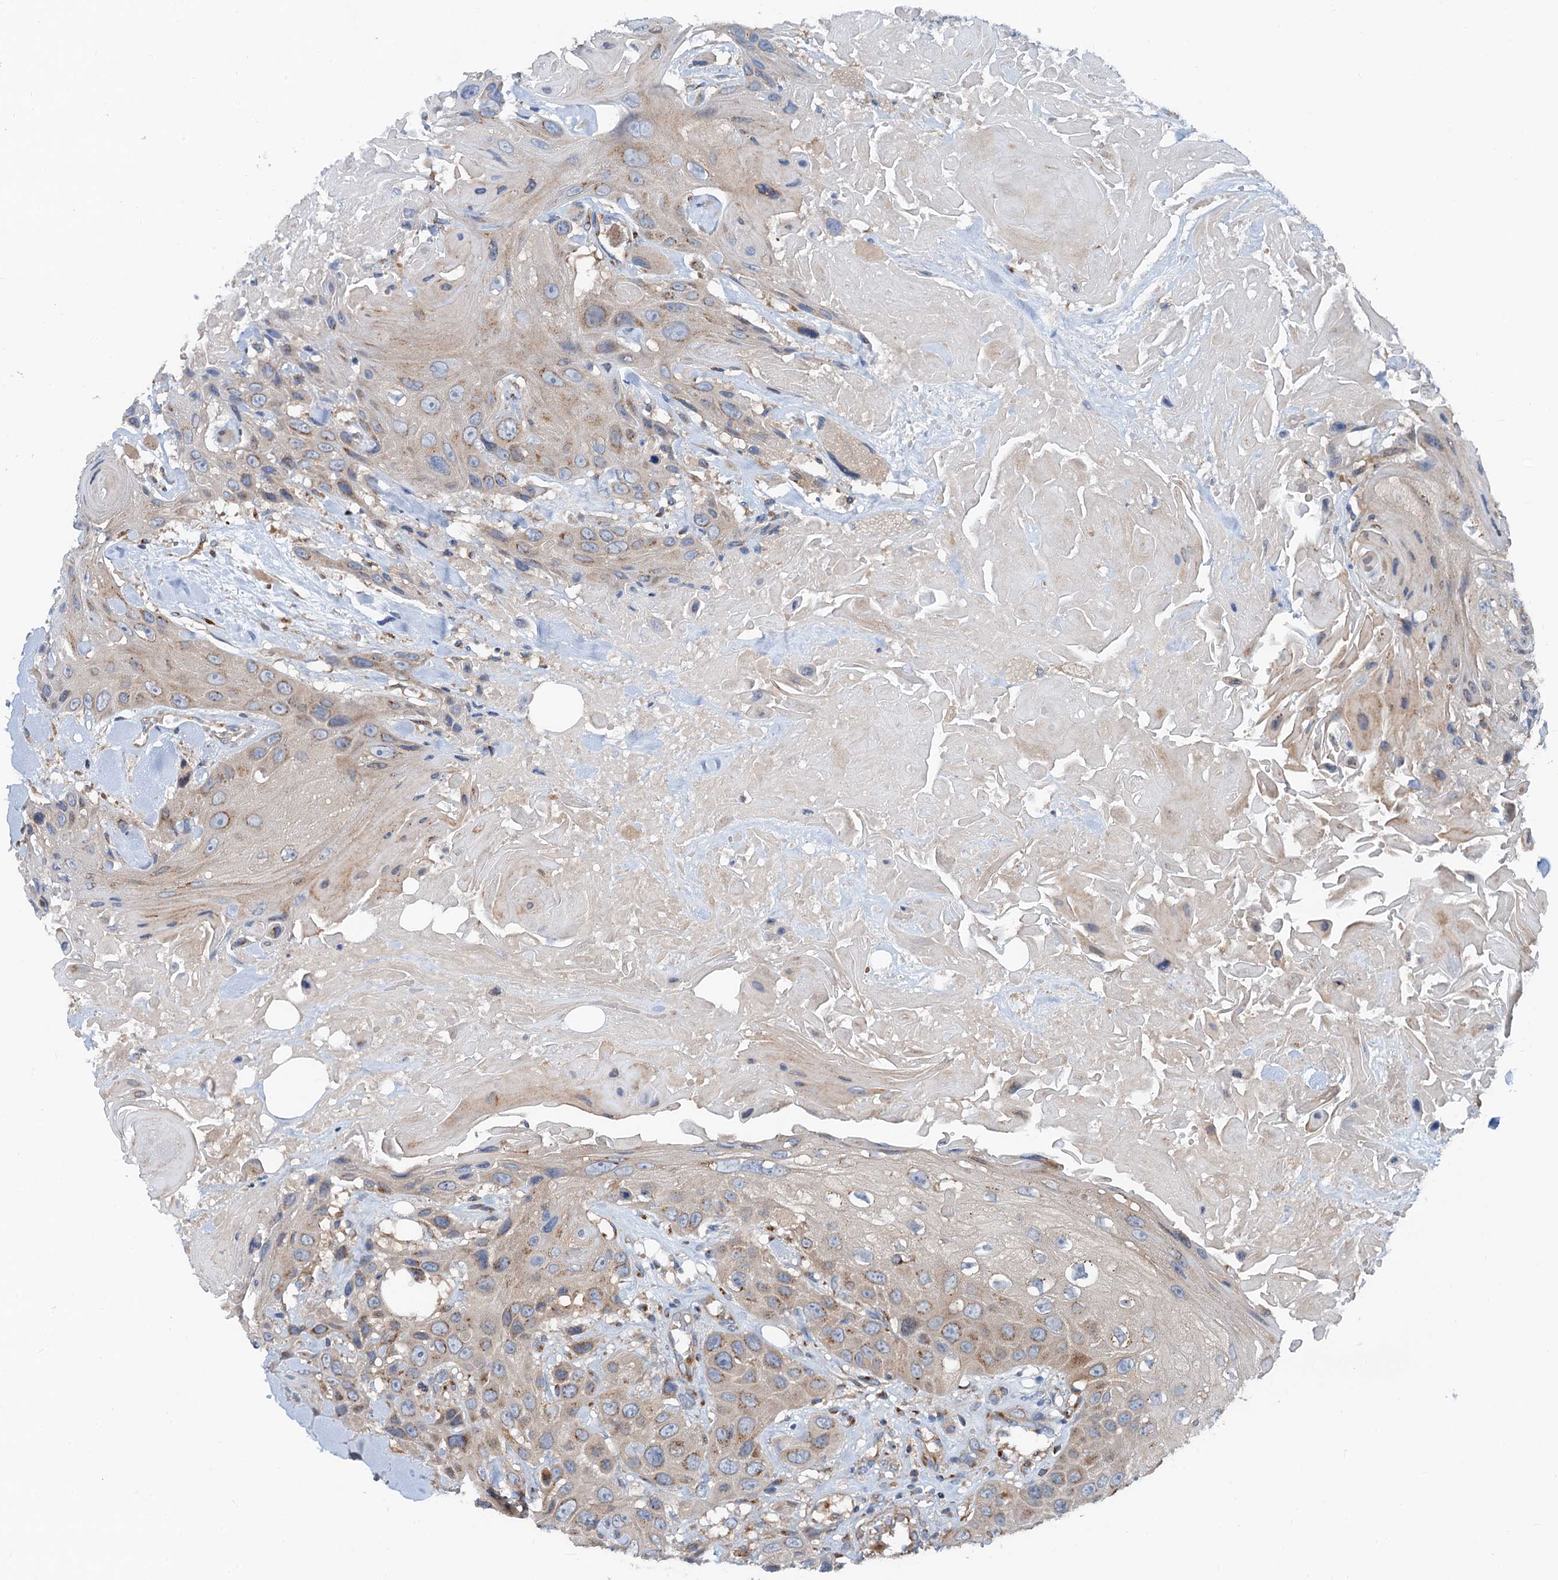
{"staining": {"intensity": "weak", "quantity": "<25%", "location": "cytoplasmic/membranous"}, "tissue": "head and neck cancer", "cell_type": "Tumor cells", "image_type": "cancer", "snomed": [{"axis": "morphology", "description": "Squamous cell carcinoma, NOS"}, {"axis": "topography", "description": "Head-Neck"}], "caption": "Head and neck cancer (squamous cell carcinoma) stained for a protein using immunohistochemistry displays no positivity tumor cells.", "gene": "ANKRD26", "patient": {"sex": "male", "age": 81}}